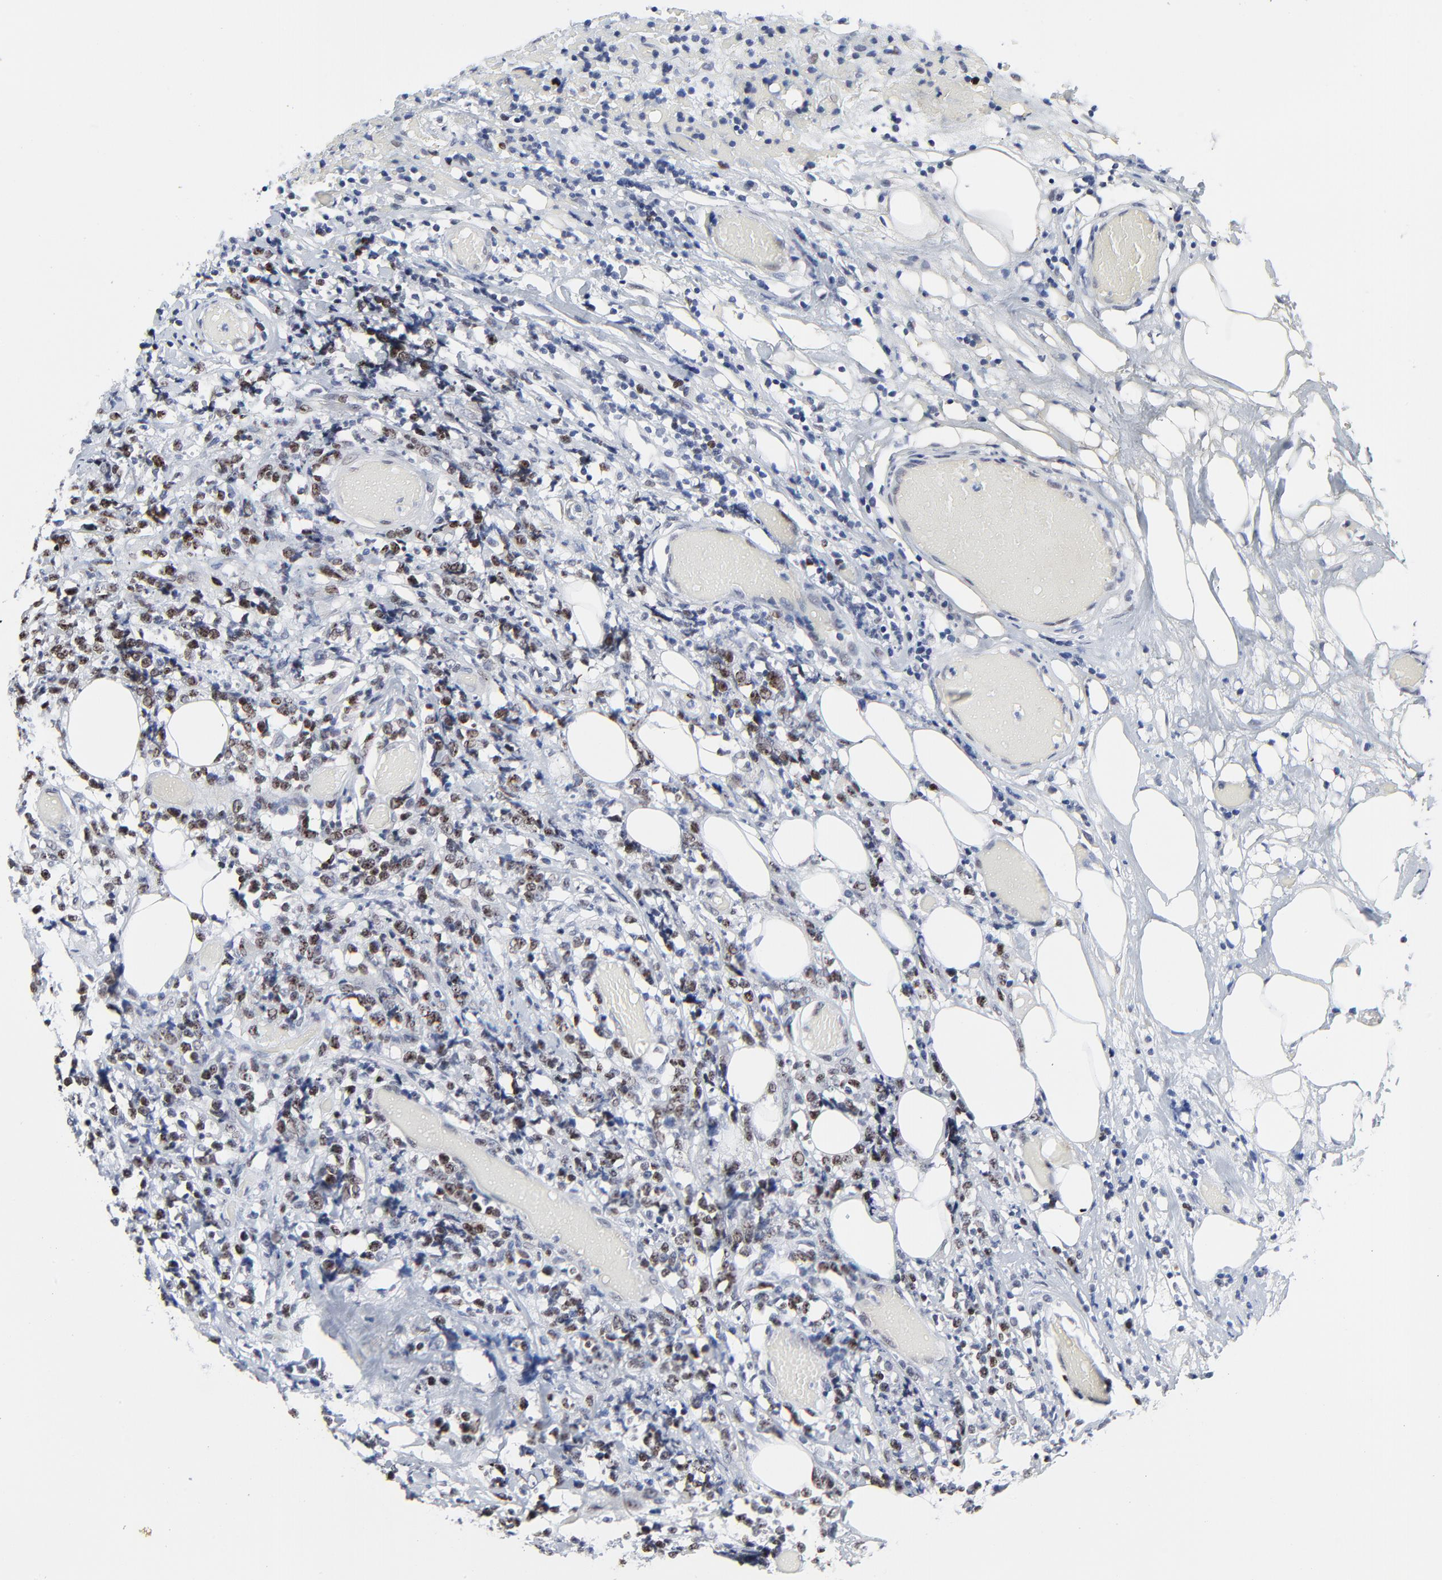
{"staining": {"intensity": "moderate", "quantity": ">75%", "location": "nuclear"}, "tissue": "lymphoma", "cell_type": "Tumor cells", "image_type": "cancer", "snomed": [{"axis": "morphology", "description": "Malignant lymphoma, non-Hodgkin's type, High grade"}, {"axis": "topography", "description": "Colon"}], "caption": "High-grade malignant lymphoma, non-Hodgkin's type was stained to show a protein in brown. There is medium levels of moderate nuclear positivity in about >75% of tumor cells. (DAB = brown stain, brightfield microscopy at high magnification).", "gene": "ZNF589", "patient": {"sex": "male", "age": 82}}